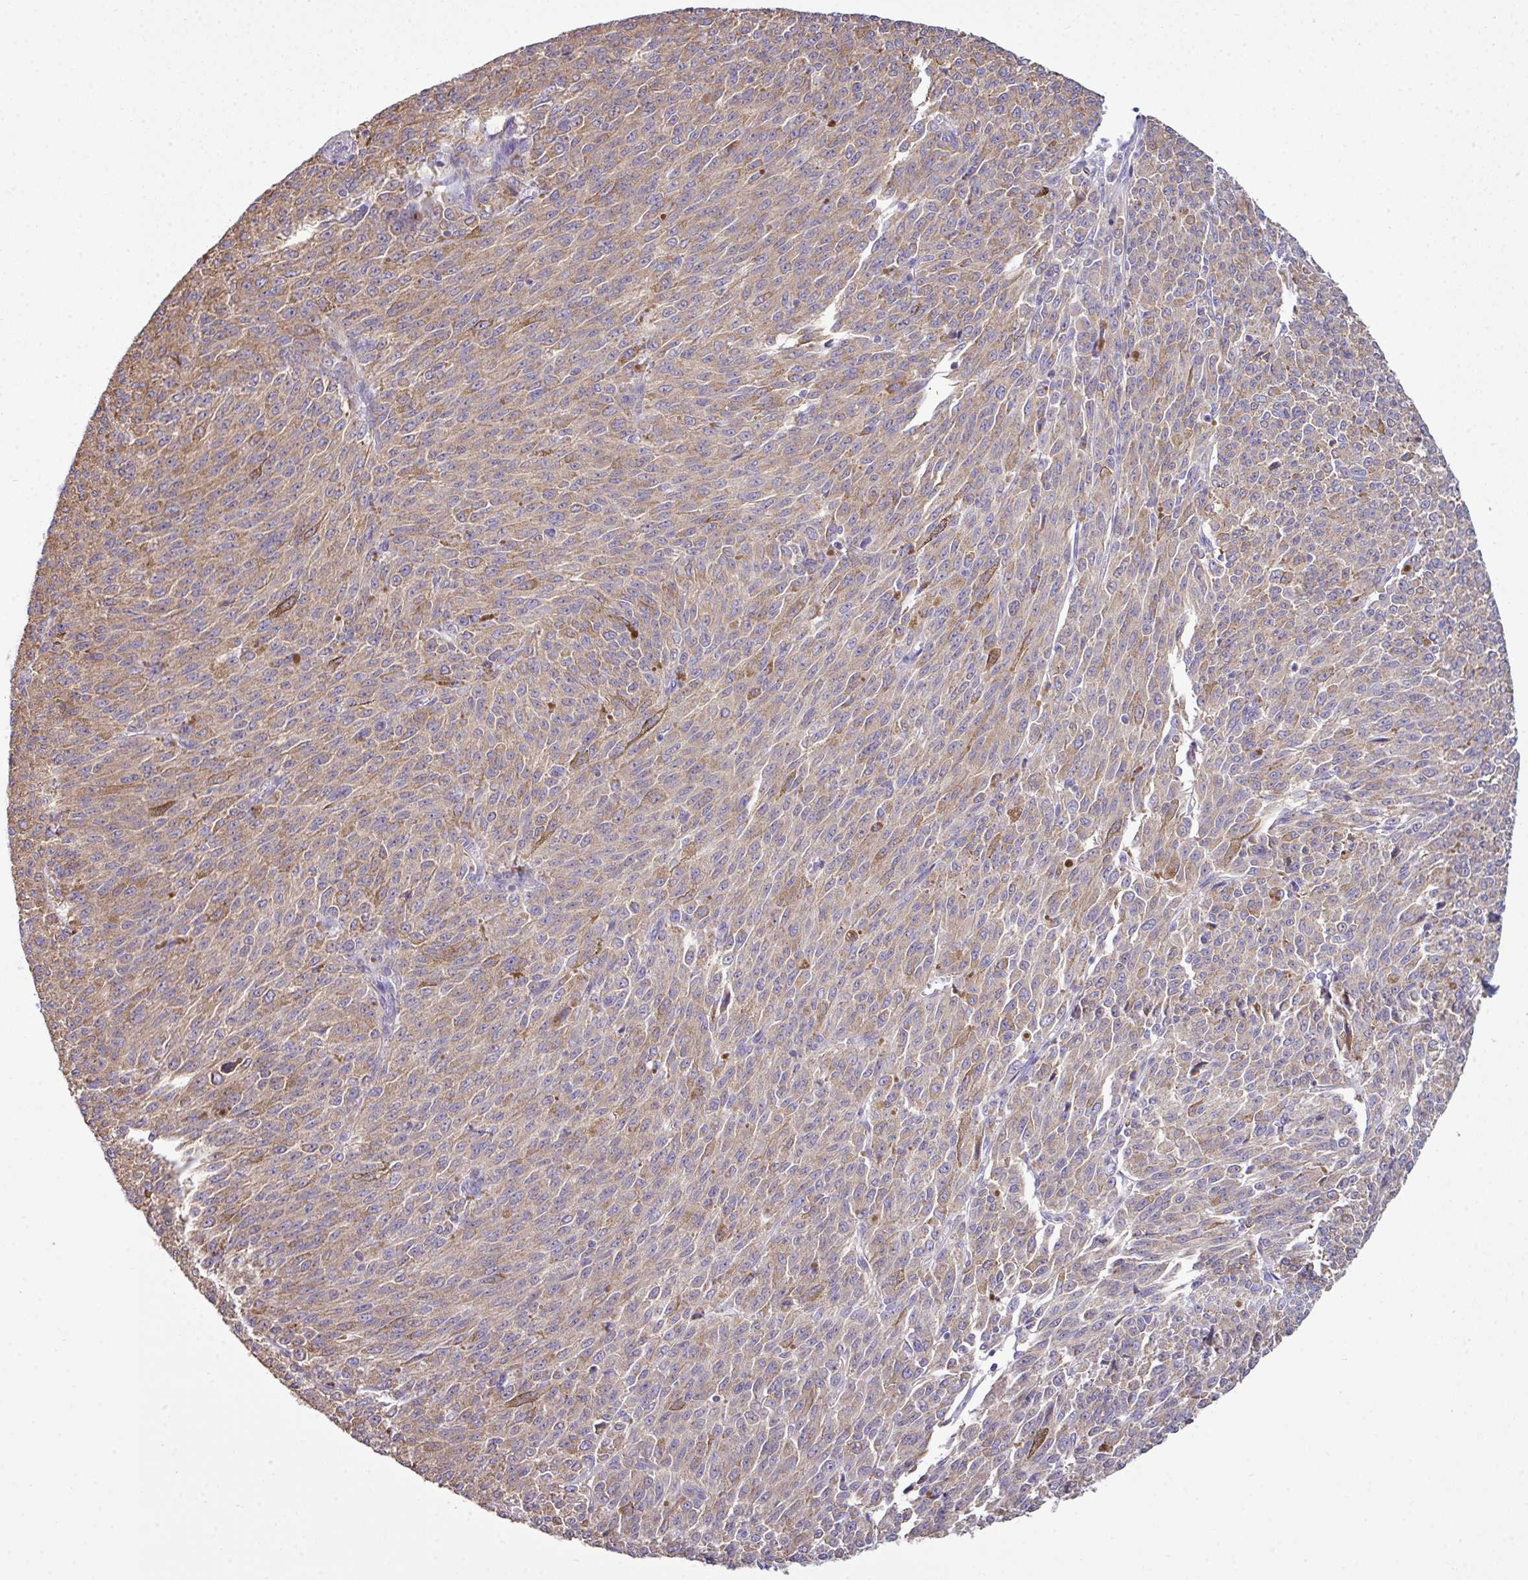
{"staining": {"intensity": "weak", "quantity": ">75%", "location": "cytoplasmic/membranous"}, "tissue": "melanoma", "cell_type": "Tumor cells", "image_type": "cancer", "snomed": [{"axis": "morphology", "description": "Malignant melanoma, NOS"}, {"axis": "topography", "description": "Skin"}], "caption": "Malignant melanoma stained with immunohistochemistry demonstrates weak cytoplasmic/membranous expression in about >75% of tumor cells.", "gene": "AGAP5", "patient": {"sex": "female", "age": 52}}